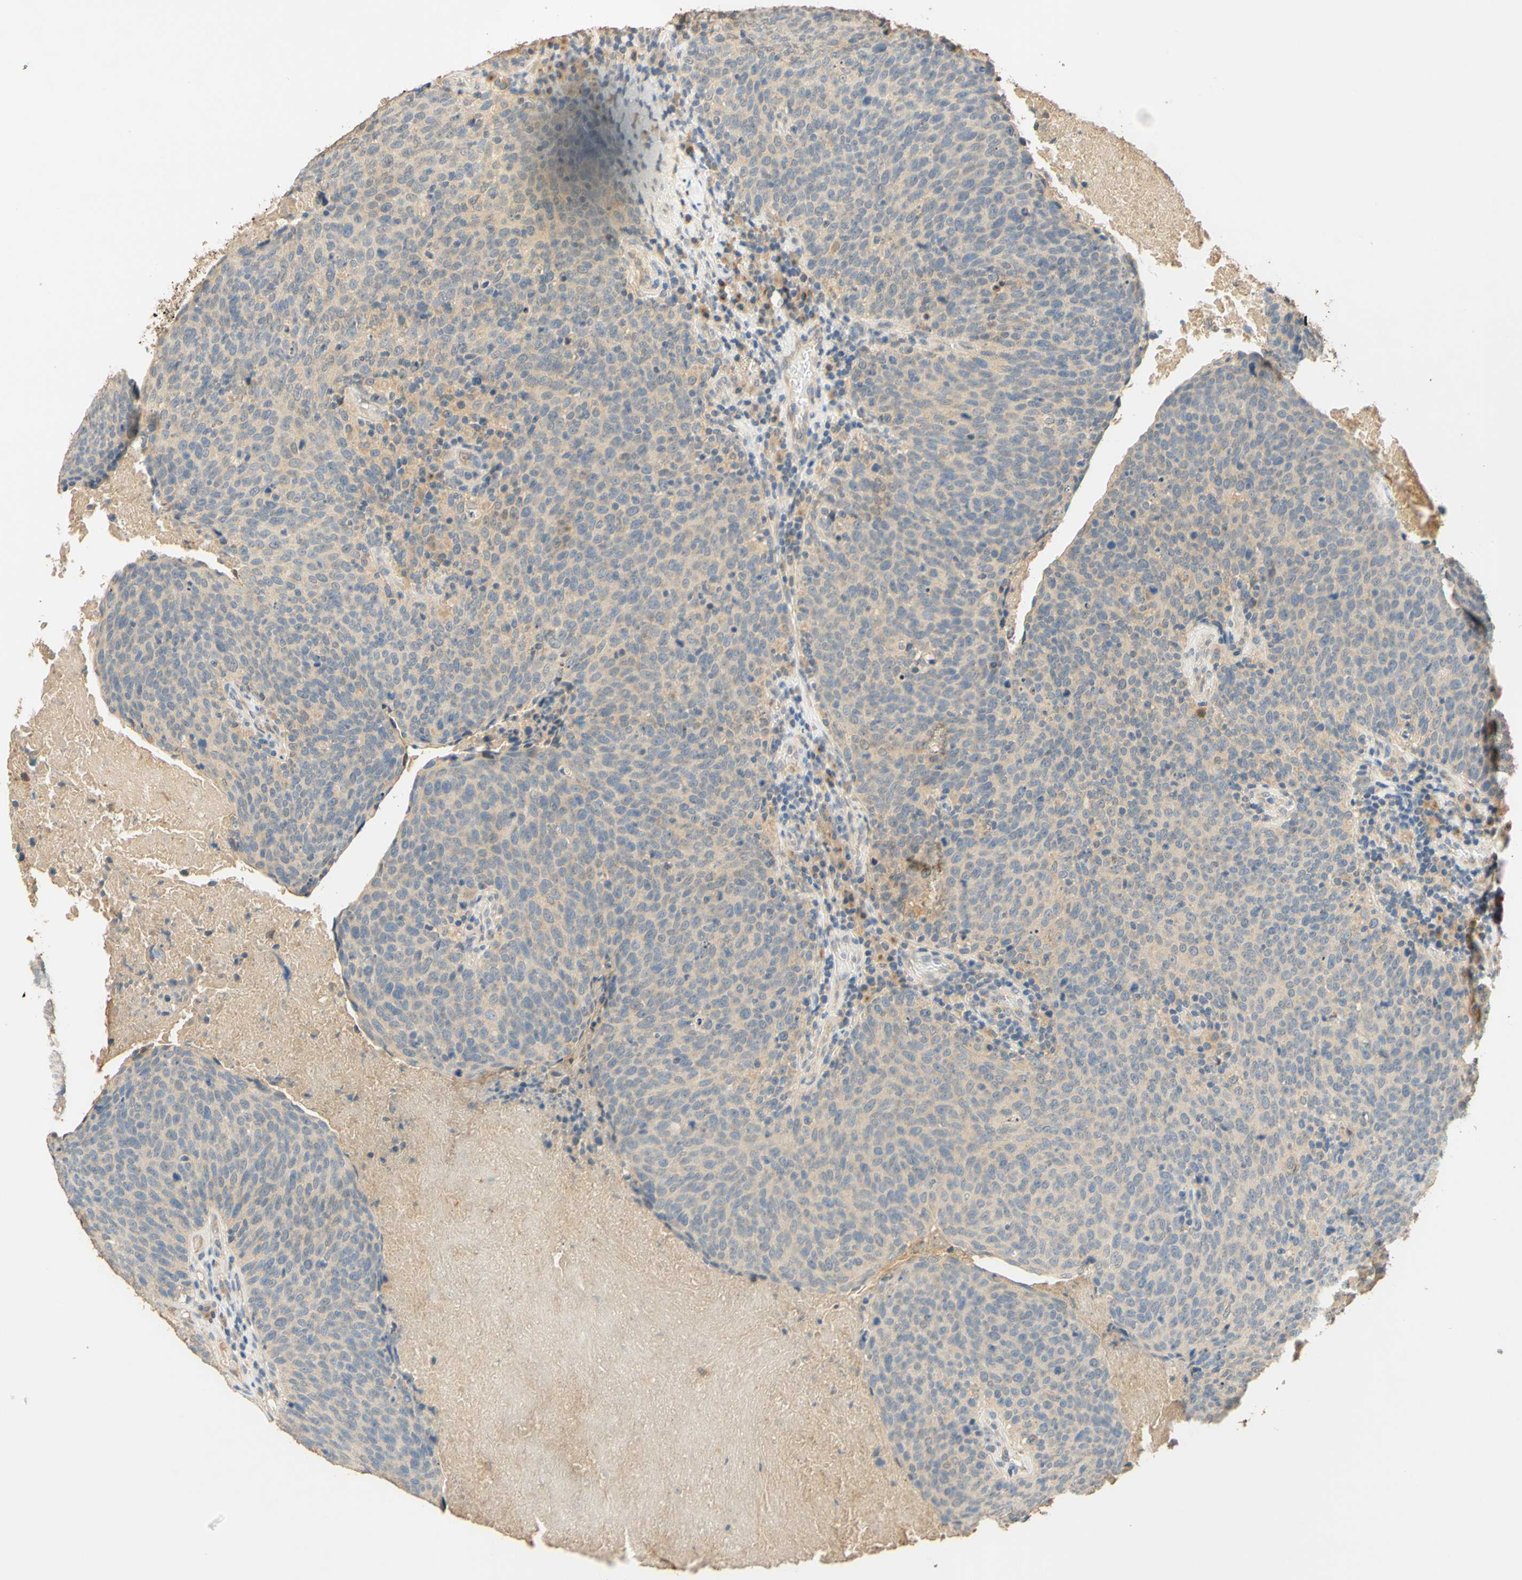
{"staining": {"intensity": "weak", "quantity": ">75%", "location": "cytoplasmic/membranous"}, "tissue": "head and neck cancer", "cell_type": "Tumor cells", "image_type": "cancer", "snomed": [{"axis": "morphology", "description": "Squamous cell carcinoma, NOS"}, {"axis": "morphology", "description": "Squamous cell carcinoma, metastatic, NOS"}, {"axis": "topography", "description": "Lymph node"}, {"axis": "topography", "description": "Head-Neck"}], "caption": "Tumor cells demonstrate weak cytoplasmic/membranous expression in about >75% of cells in head and neck metastatic squamous cell carcinoma. The protein is stained brown, and the nuclei are stained in blue (DAB (3,3'-diaminobenzidine) IHC with brightfield microscopy, high magnification).", "gene": "ENTREP2", "patient": {"sex": "male", "age": 62}}